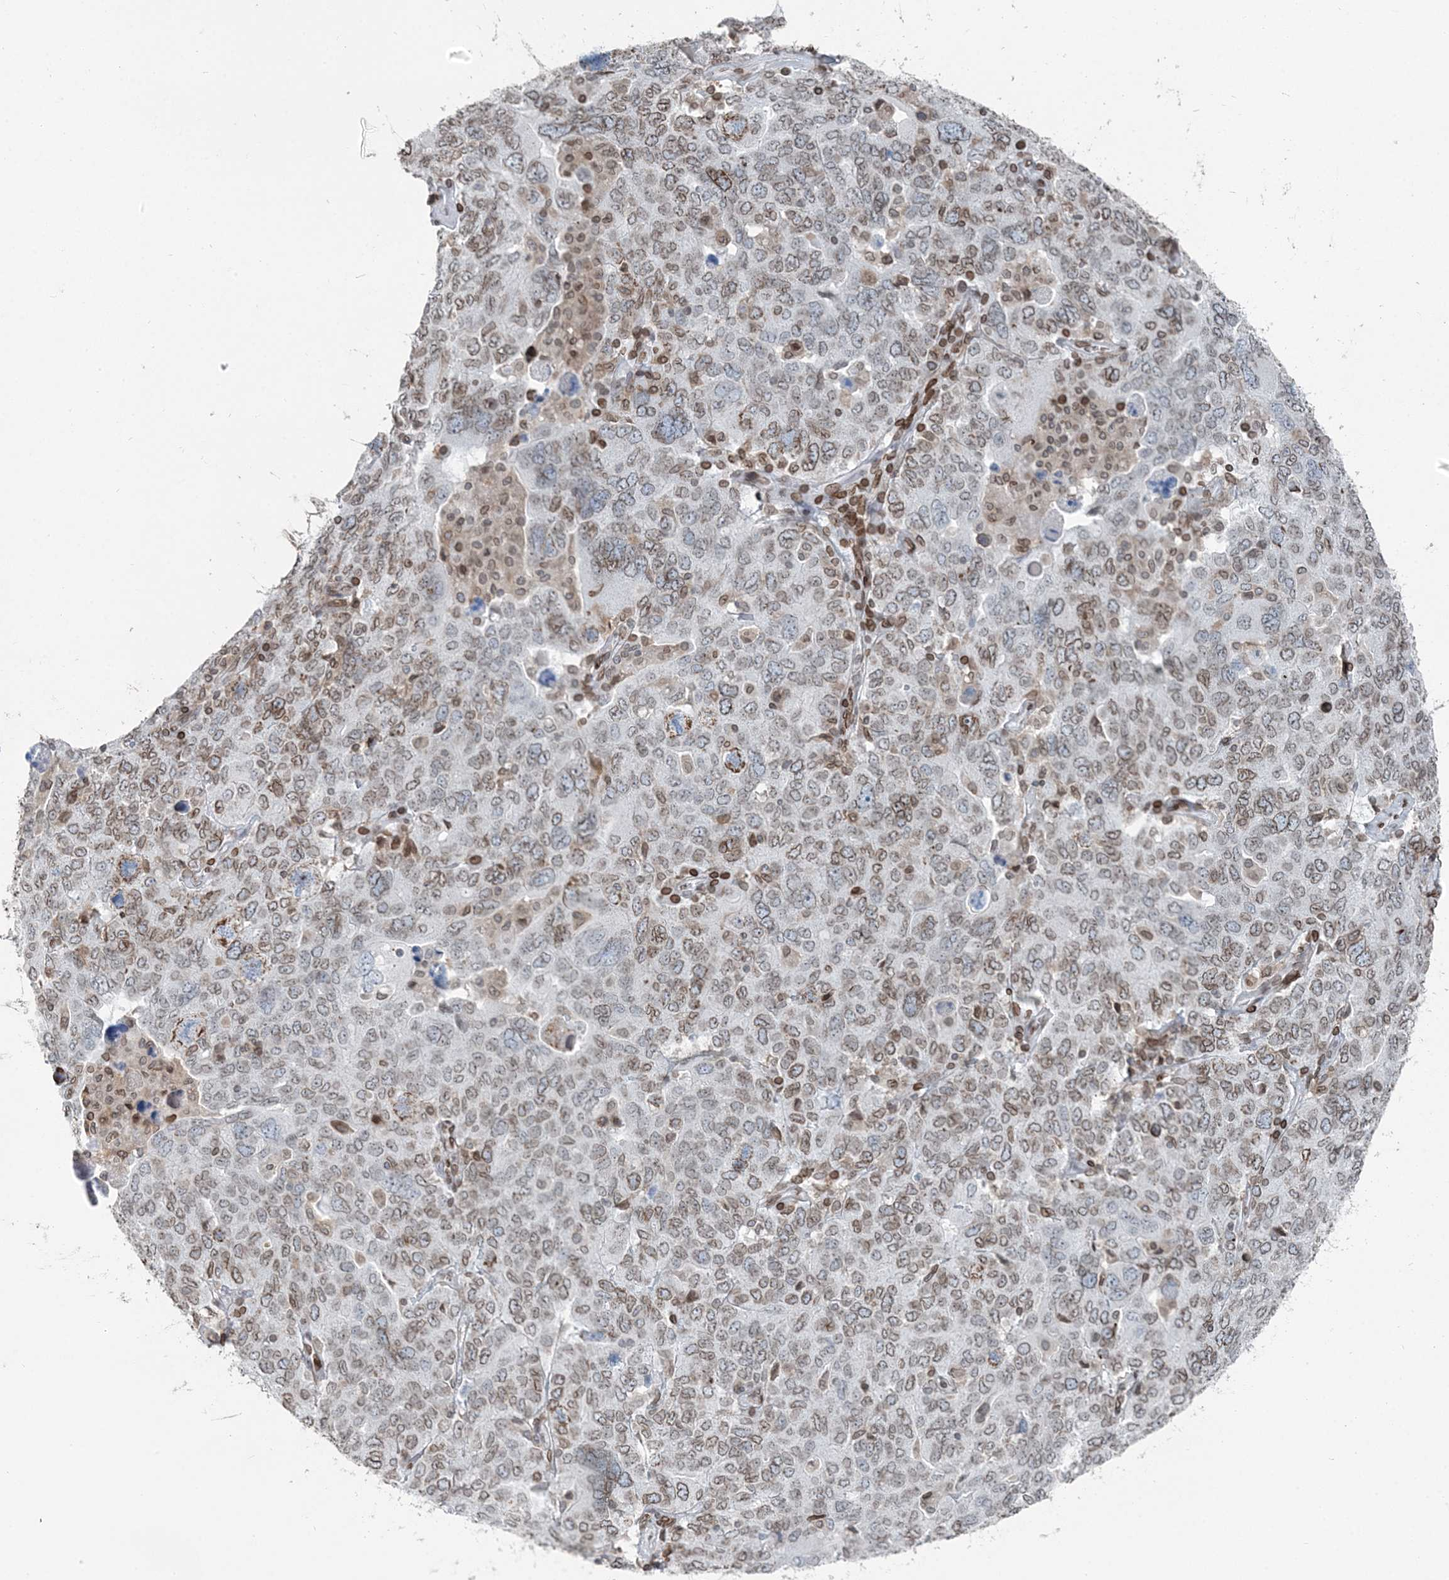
{"staining": {"intensity": "moderate", "quantity": ">75%", "location": "cytoplasmic/membranous,nuclear"}, "tissue": "ovarian cancer", "cell_type": "Tumor cells", "image_type": "cancer", "snomed": [{"axis": "morphology", "description": "Carcinoma, endometroid"}, {"axis": "topography", "description": "Ovary"}], "caption": "DAB immunohistochemical staining of human ovarian endometroid carcinoma demonstrates moderate cytoplasmic/membranous and nuclear protein expression in approximately >75% of tumor cells.", "gene": "GJD4", "patient": {"sex": "female", "age": 62}}